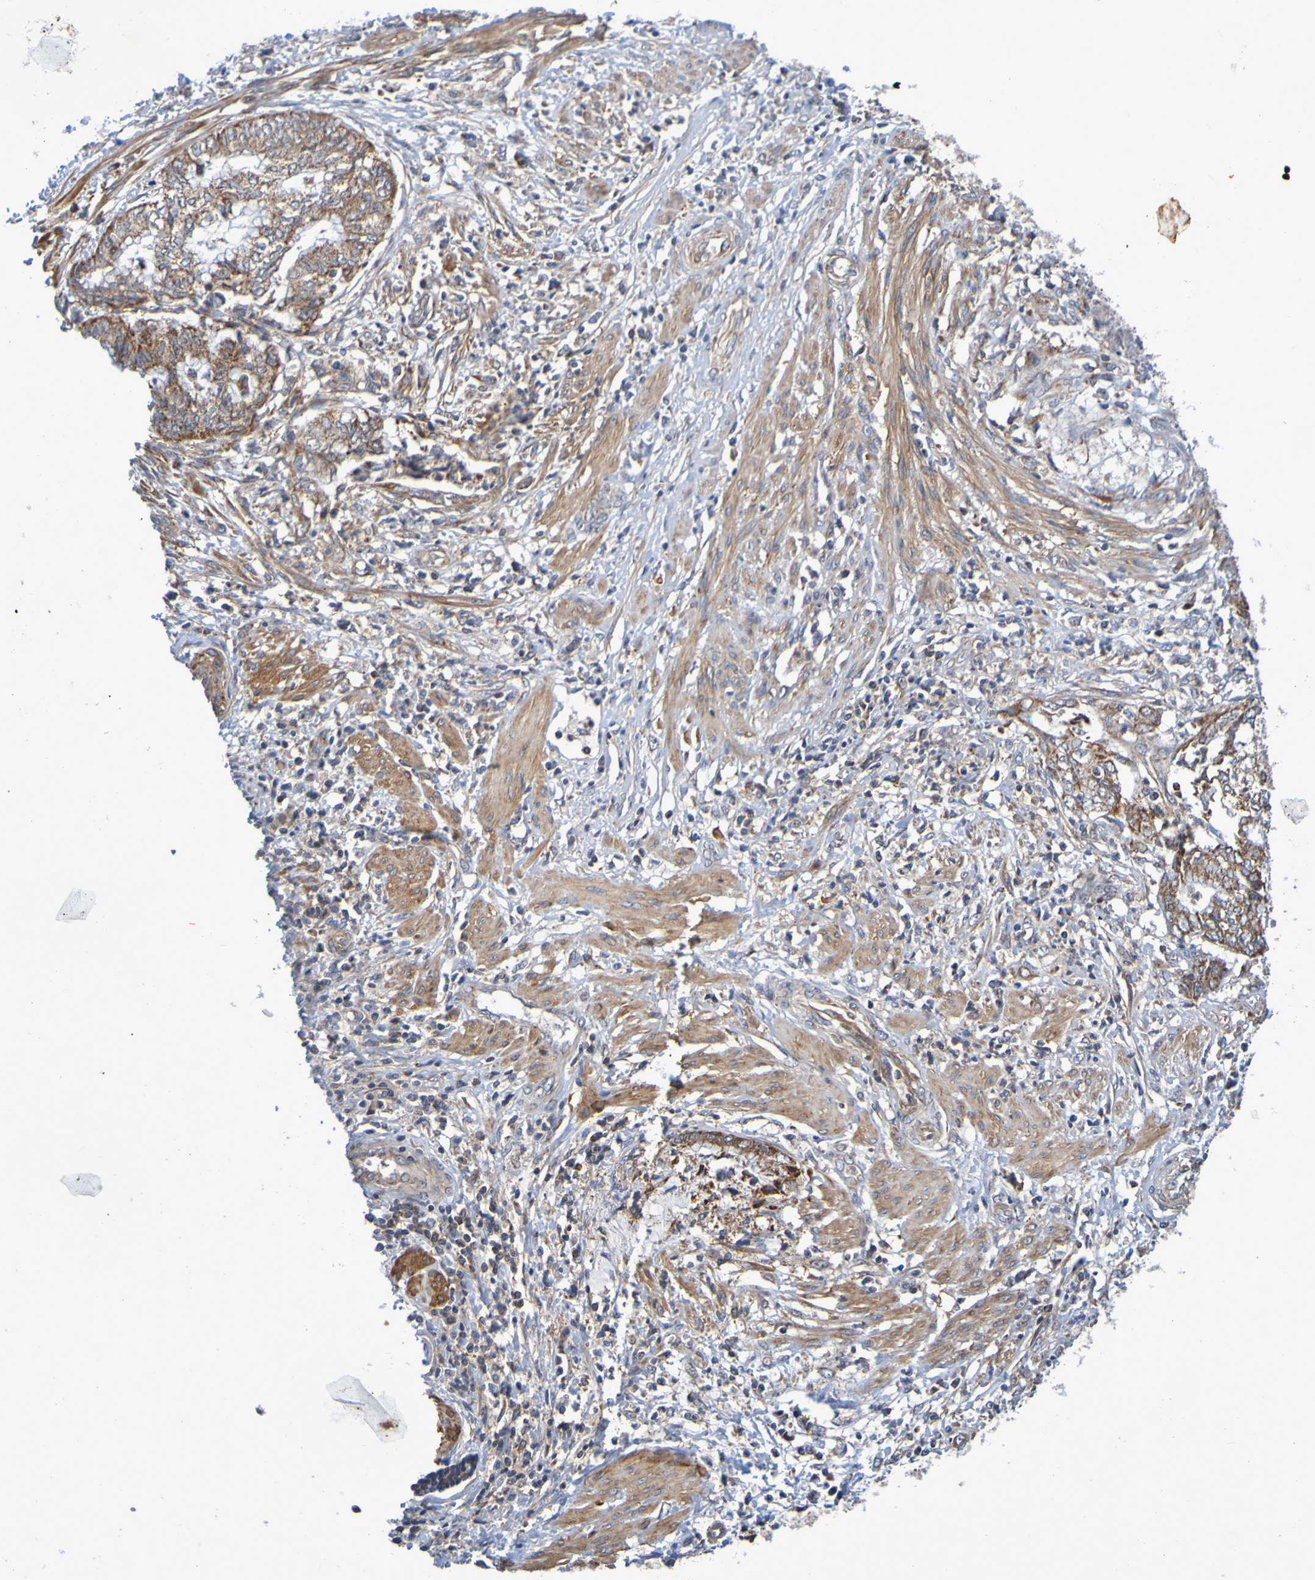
{"staining": {"intensity": "strong", "quantity": ">75%", "location": "cytoplasmic/membranous"}, "tissue": "endometrial cancer", "cell_type": "Tumor cells", "image_type": "cancer", "snomed": [{"axis": "morphology", "description": "Necrosis, NOS"}, {"axis": "morphology", "description": "Adenocarcinoma, NOS"}, {"axis": "topography", "description": "Endometrium"}], "caption": "Human endometrial cancer stained with a protein marker shows strong staining in tumor cells.", "gene": "CCDC51", "patient": {"sex": "female", "age": 79}}